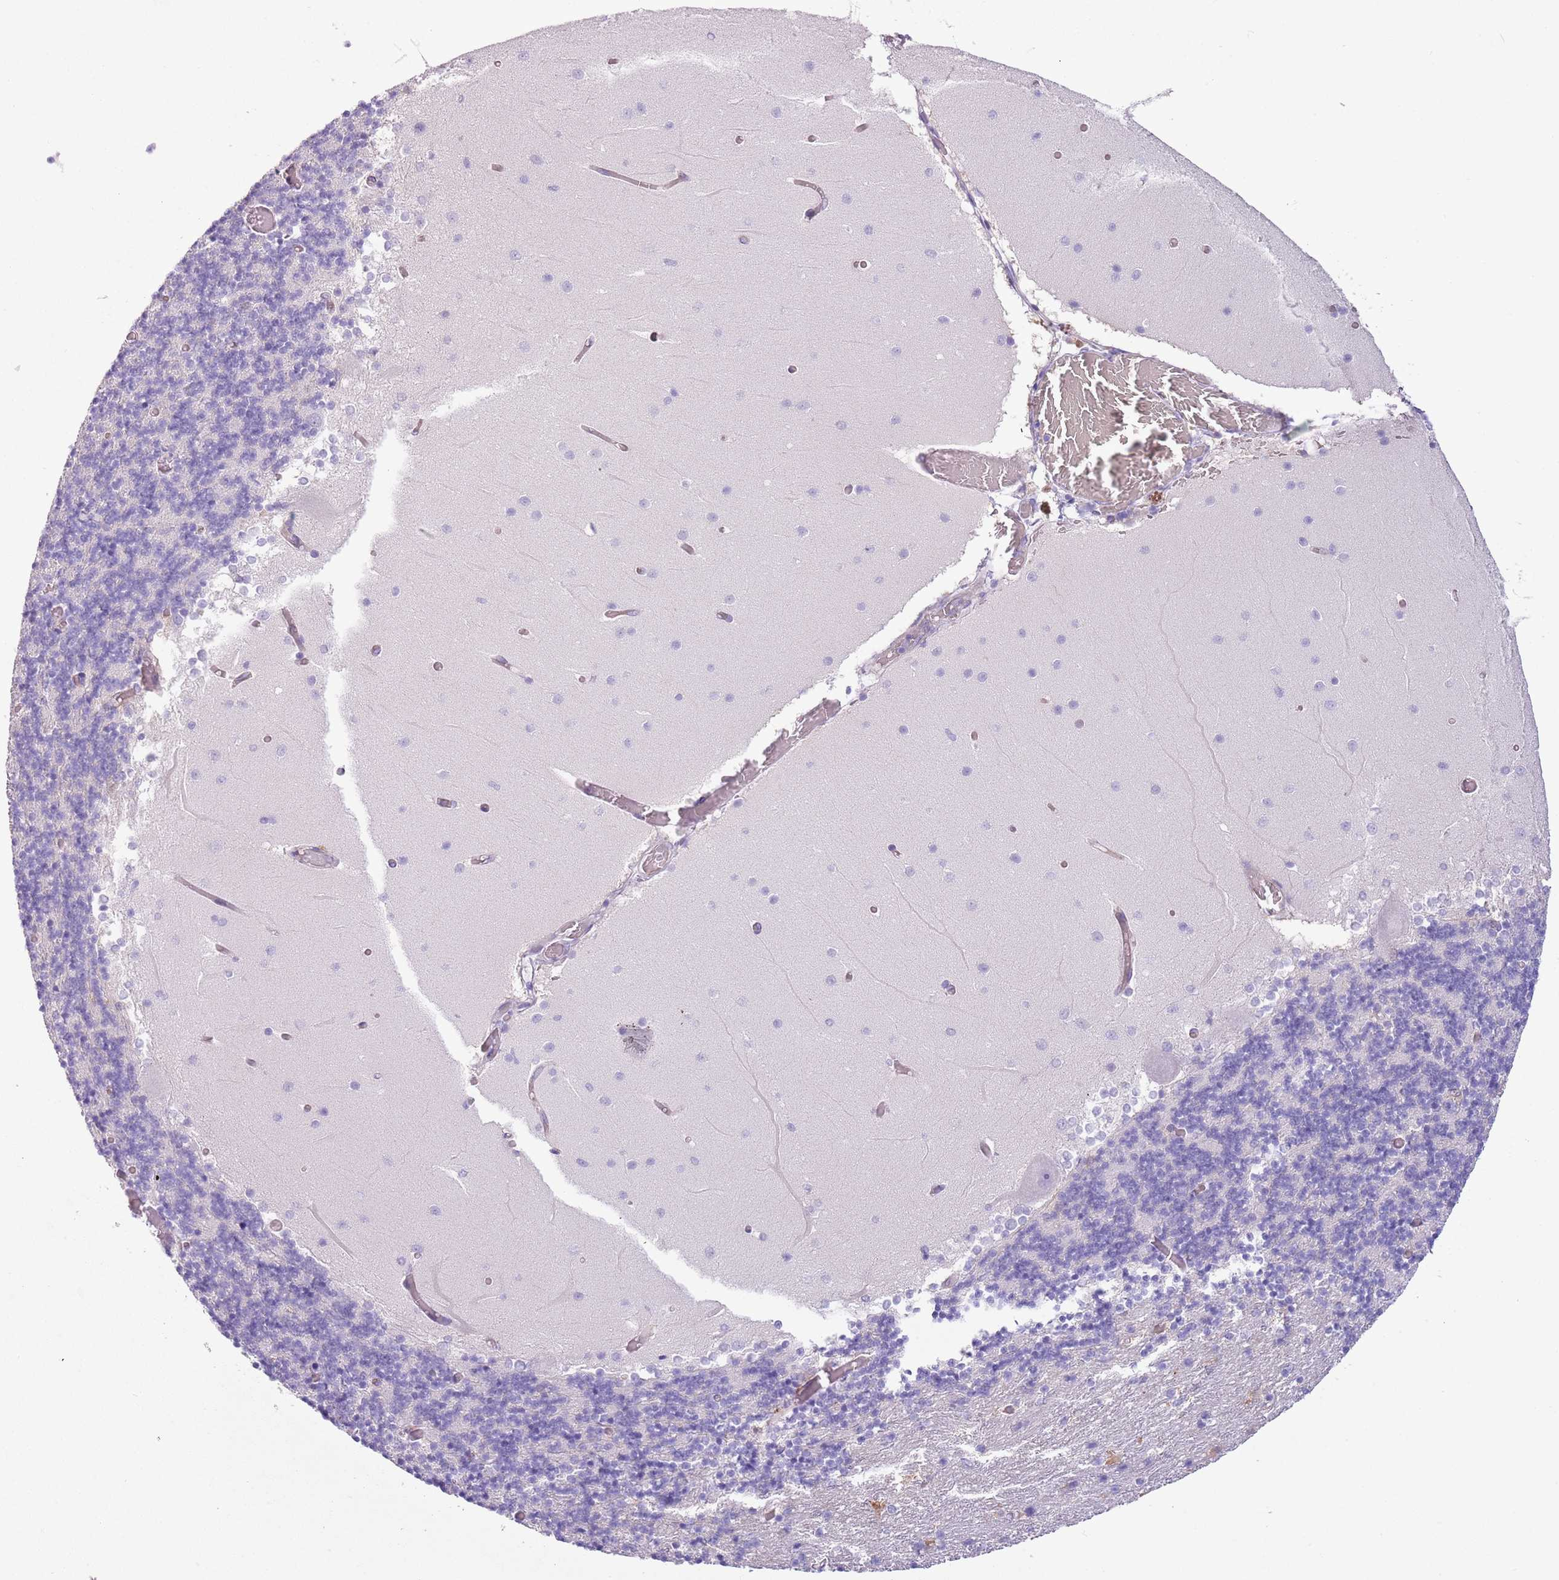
{"staining": {"intensity": "negative", "quantity": "none", "location": "none"}, "tissue": "cerebellum", "cell_type": "Cells in granular layer", "image_type": "normal", "snomed": [{"axis": "morphology", "description": "Normal tissue, NOS"}, {"axis": "topography", "description": "Cerebellum"}], "caption": "A micrograph of cerebellum stained for a protein displays no brown staining in cells in granular layer.", "gene": "RBP3", "patient": {"sex": "female", "age": 28}}